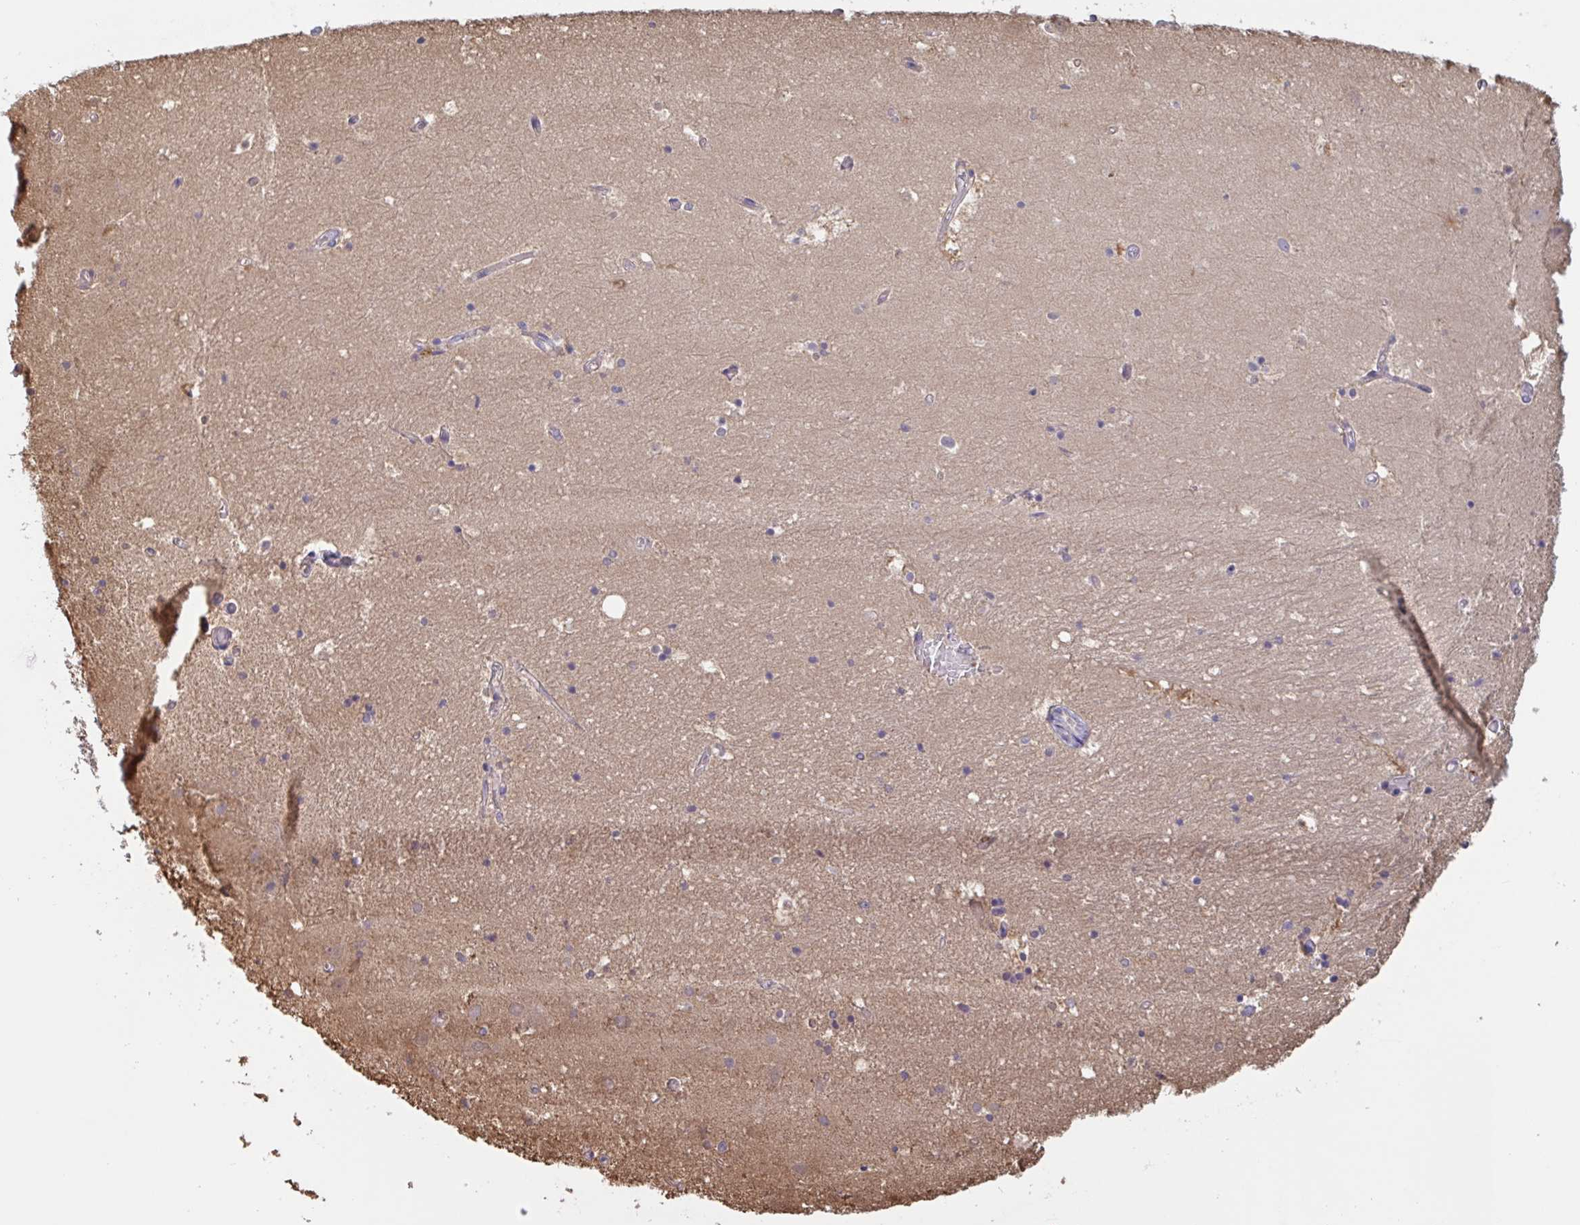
{"staining": {"intensity": "negative", "quantity": "none", "location": "none"}, "tissue": "hippocampus", "cell_type": "Glial cells", "image_type": "normal", "snomed": [{"axis": "morphology", "description": "Normal tissue, NOS"}, {"axis": "topography", "description": "Hippocampus"}], "caption": "Protein analysis of normal hippocampus reveals no significant expression in glial cells.", "gene": "OTOP2", "patient": {"sex": "female", "age": 52}}